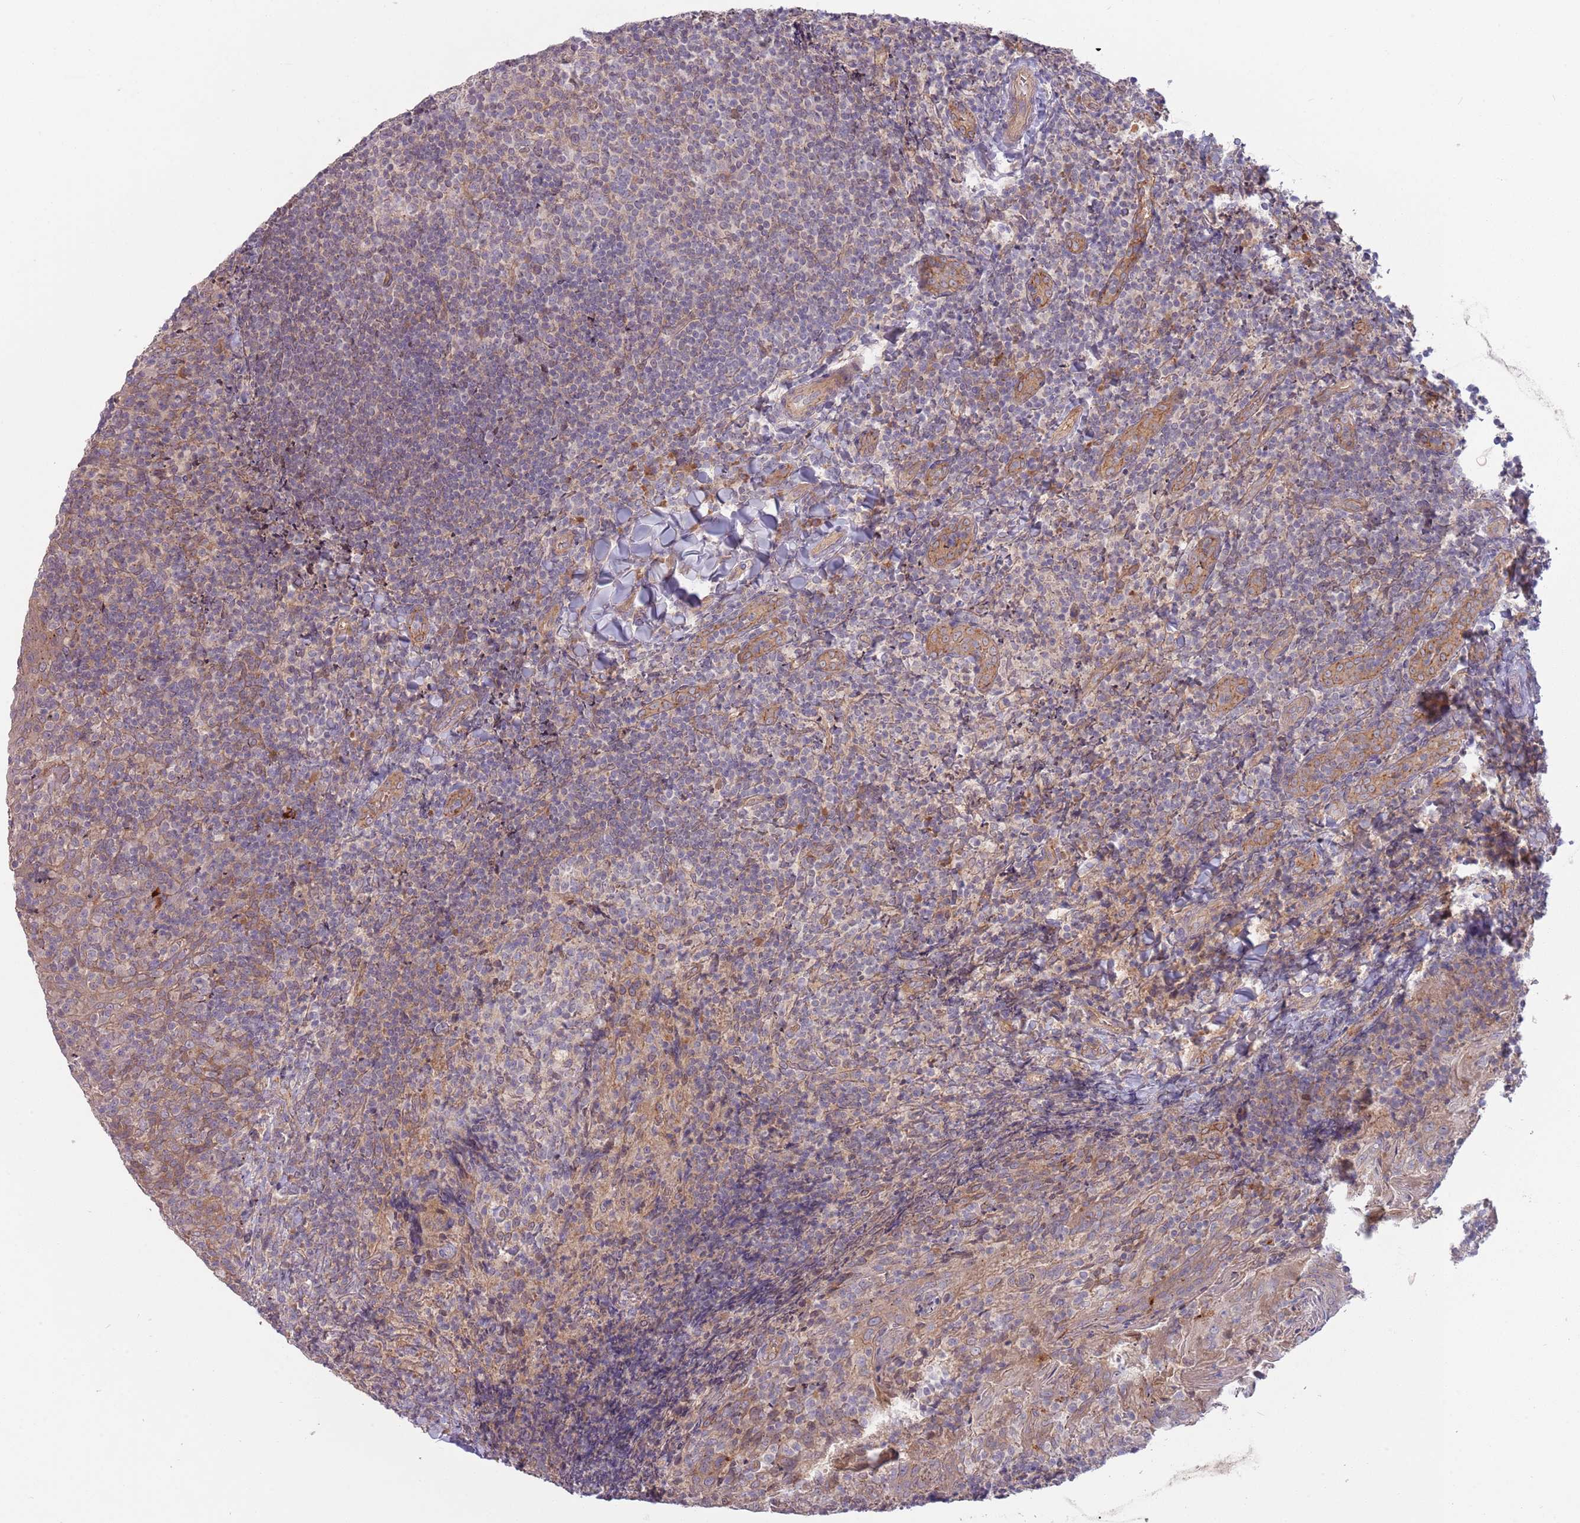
{"staining": {"intensity": "negative", "quantity": "none", "location": "none"}, "tissue": "tonsil", "cell_type": "Germinal center cells", "image_type": "normal", "snomed": [{"axis": "morphology", "description": "Normal tissue, NOS"}, {"axis": "topography", "description": "Tonsil"}], "caption": "This is a image of IHC staining of unremarkable tonsil, which shows no positivity in germinal center cells. Brightfield microscopy of IHC stained with DAB (3,3'-diaminobenzidine) (brown) and hematoxylin (blue), captured at high magnification.", "gene": "SAV1", "patient": {"sex": "female", "age": 10}}